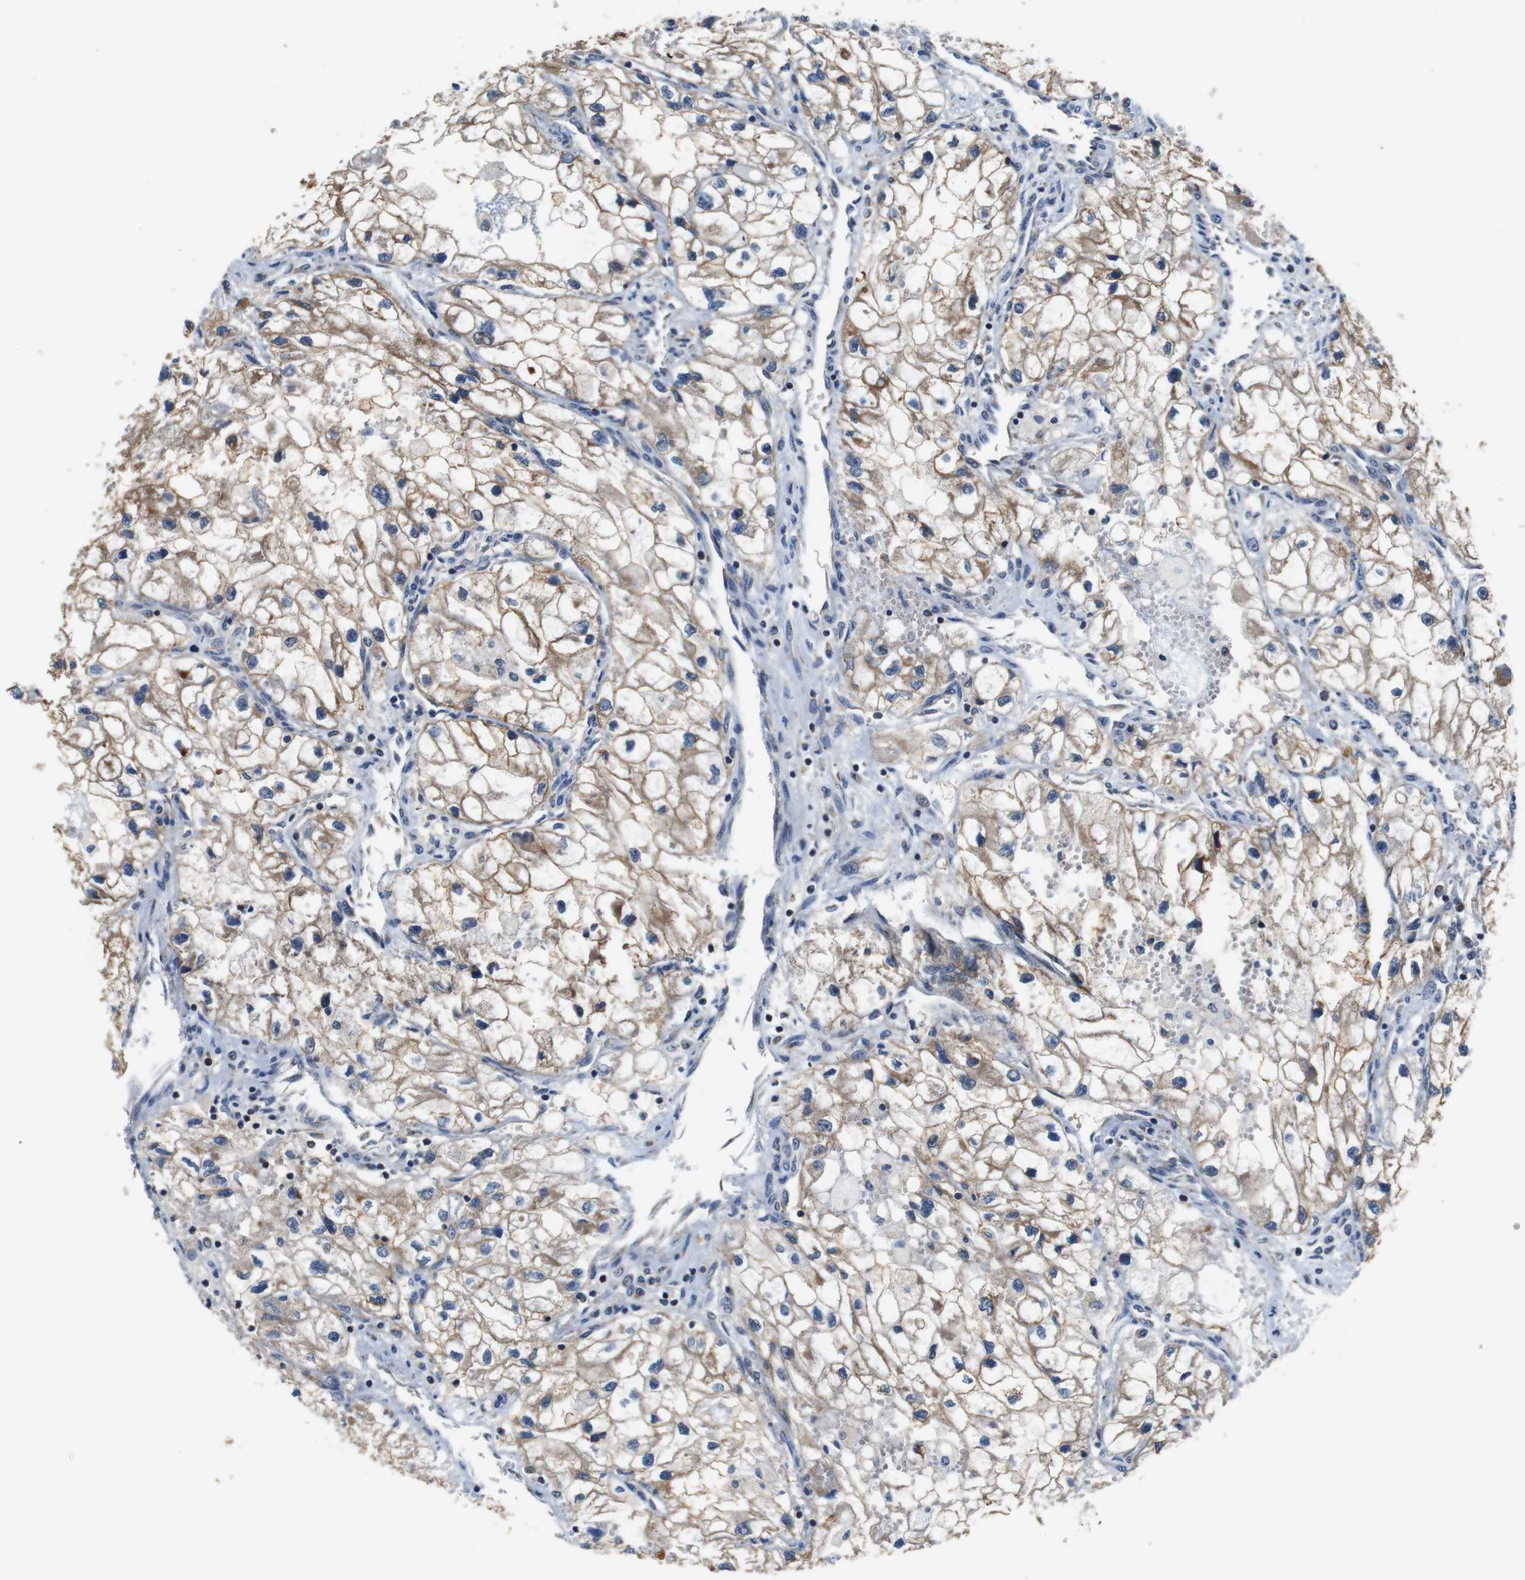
{"staining": {"intensity": "weak", "quantity": ">75%", "location": "cytoplasmic/membranous"}, "tissue": "renal cancer", "cell_type": "Tumor cells", "image_type": "cancer", "snomed": [{"axis": "morphology", "description": "Adenocarcinoma, NOS"}, {"axis": "topography", "description": "Kidney"}], "caption": "Immunohistochemical staining of renal cancer exhibits weak cytoplasmic/membranous protein staining in about >75% of tumor cells.", "gene": "LRP4", "patient": {"sex": "female", "age": 70}}